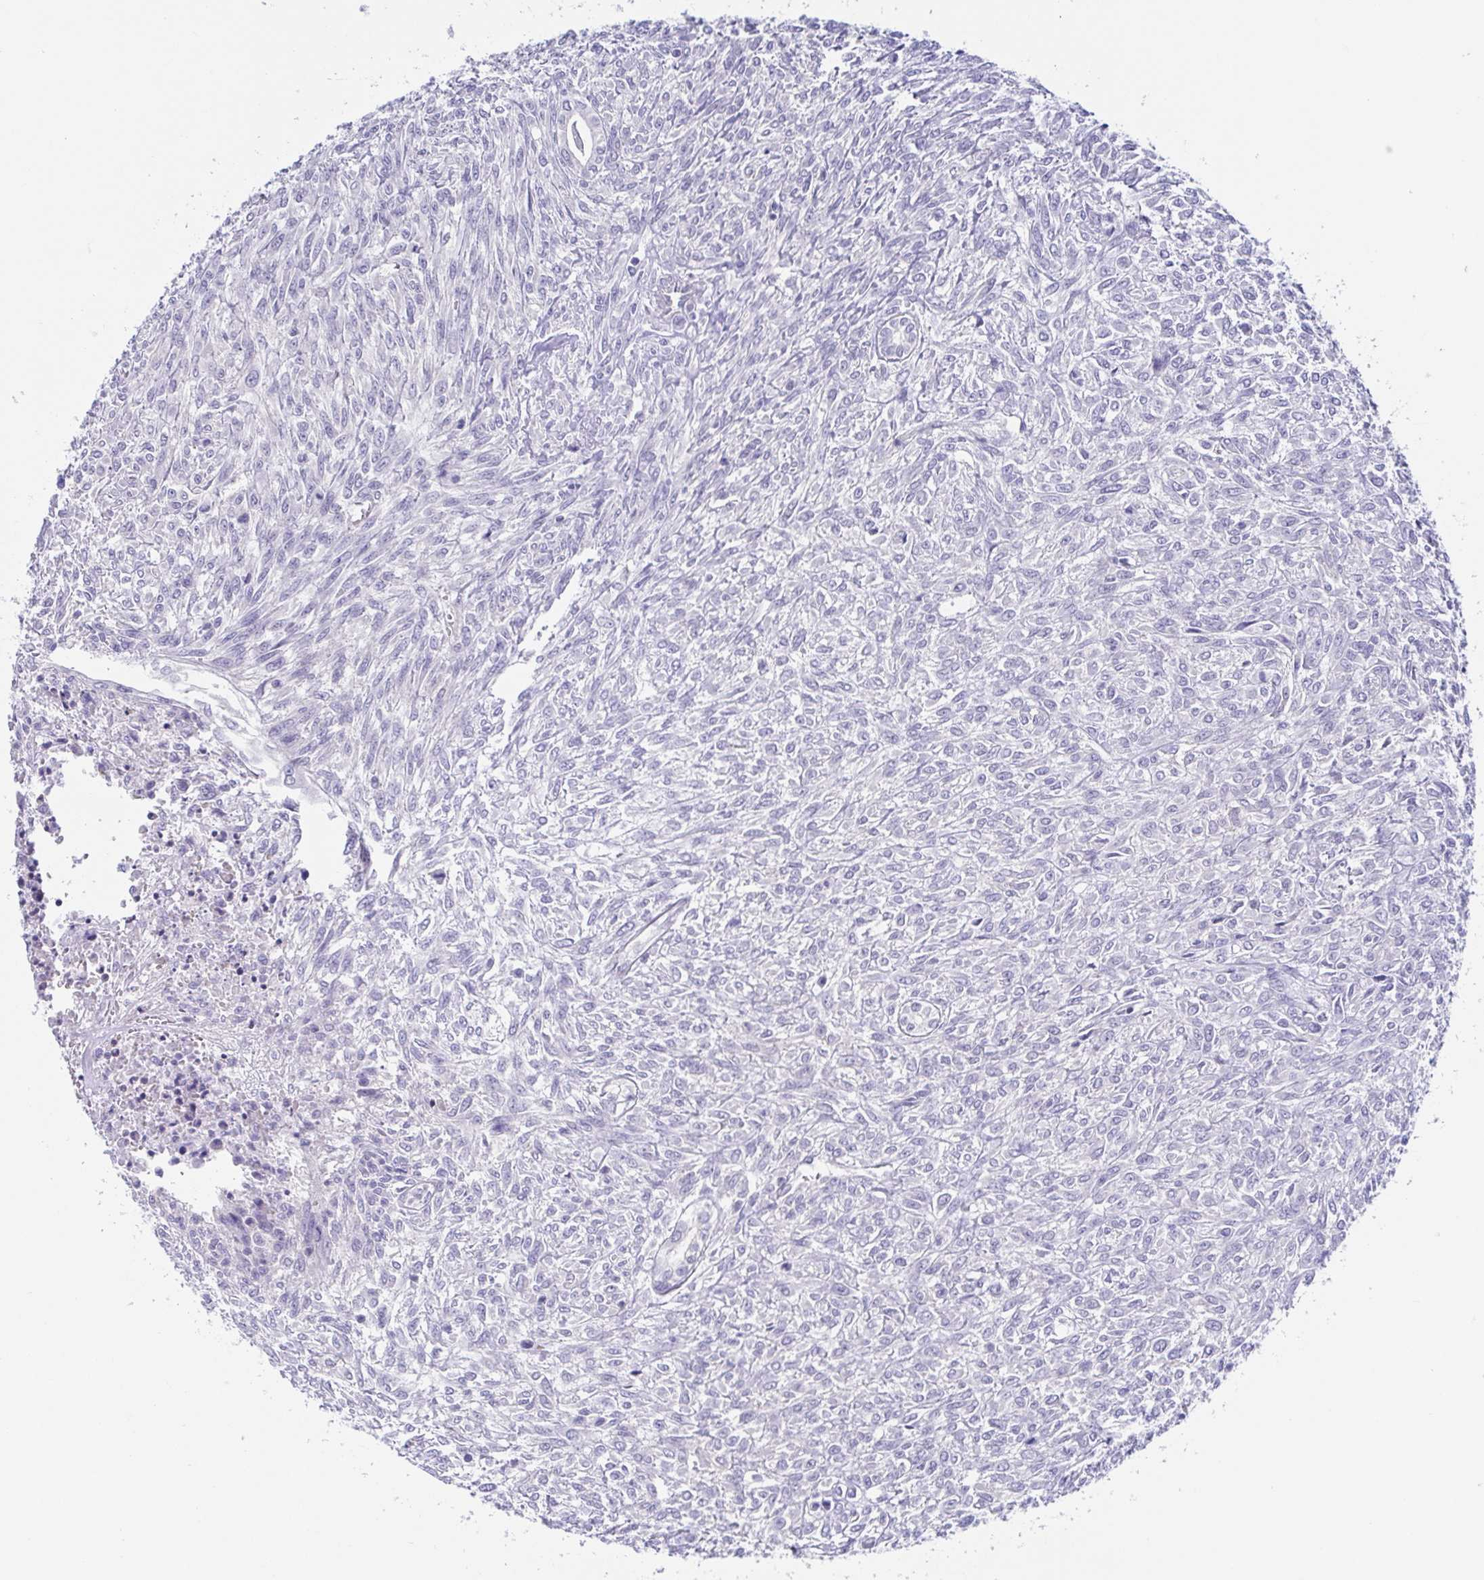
{"staining": {"intensity": "negative", "quantity": "none", "location": "none"}, "tissue": "renal cancer", "cell_type": "Tumor cells", "image_type": "cancer", "snomed": [{"axis": "morphology", "description": "Adenocarcinoma, NOS"}, {"axis": "topography", "description": "Kidney"}], "caption": "An image of renal cancer stained for a protein demonstrates no brown staining in tumor cells.", "gene": "TEX12", "patient": {"sex": "male", "age": 58}}